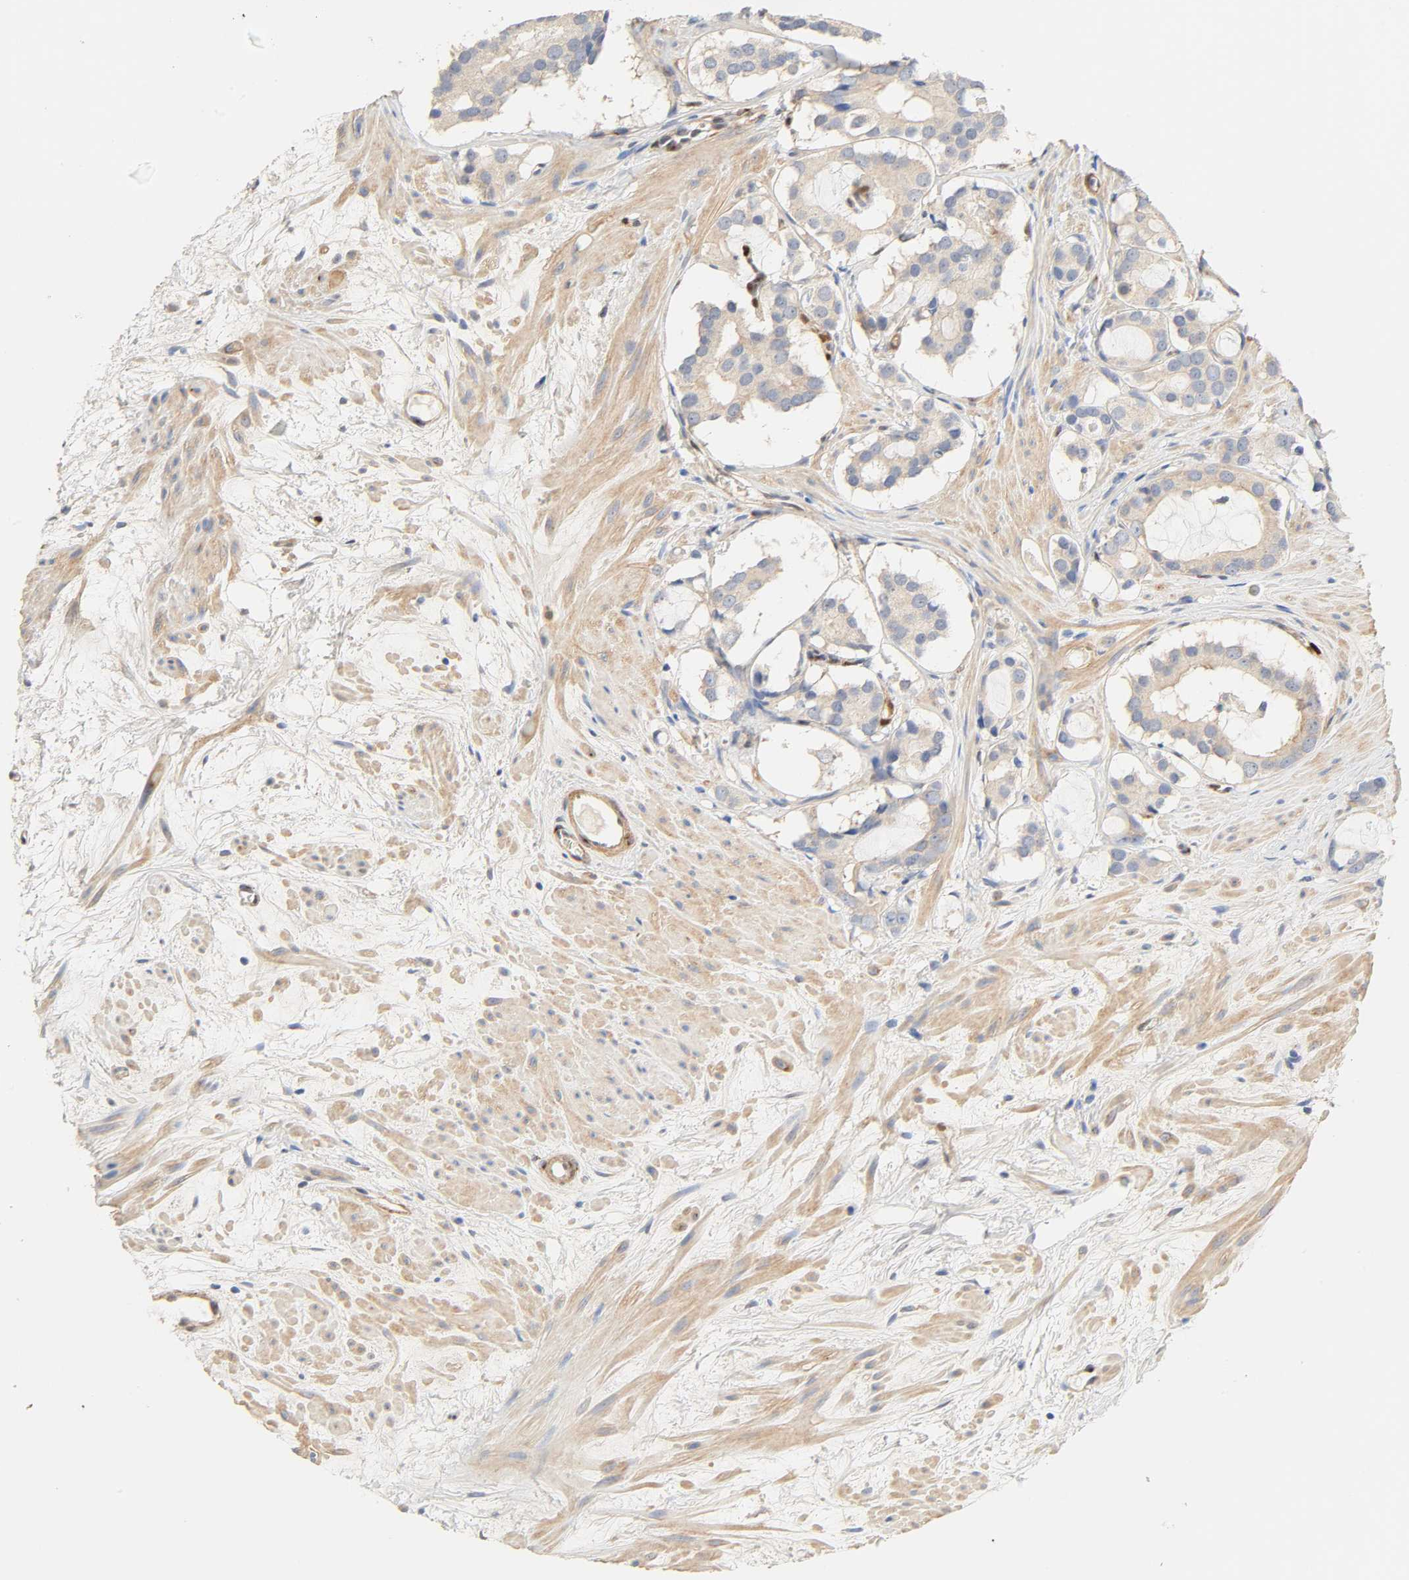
{"staining": {"intensity": "weak", "quantity": "25%-75%", "location": "cytoplasmic/membranous"}, "tissue": "prostate cancer", "cell_type": "Tumor cells", "image_type": "cancer", "snomed": [{"axis": "morphology", "description": "Adenocarcinoma, Low grade"}, {"axis": "topography", "description": "Prostate"}], "caption": "Immunohistochemistry (IHC) of human prostate cancer reveals low levels of weak cytoplasmic/membranous positivity in approximately 25%-75% of tumor cells. The staining is performed using DAB (3,3'-diaminobenzidine) brown chromogen to label protein expression. The nuclei are counter-stained blue using hematoxylin.", "gene": "BORCS8-MEF2B", "patient": {"sex": "male", "age": 57}}